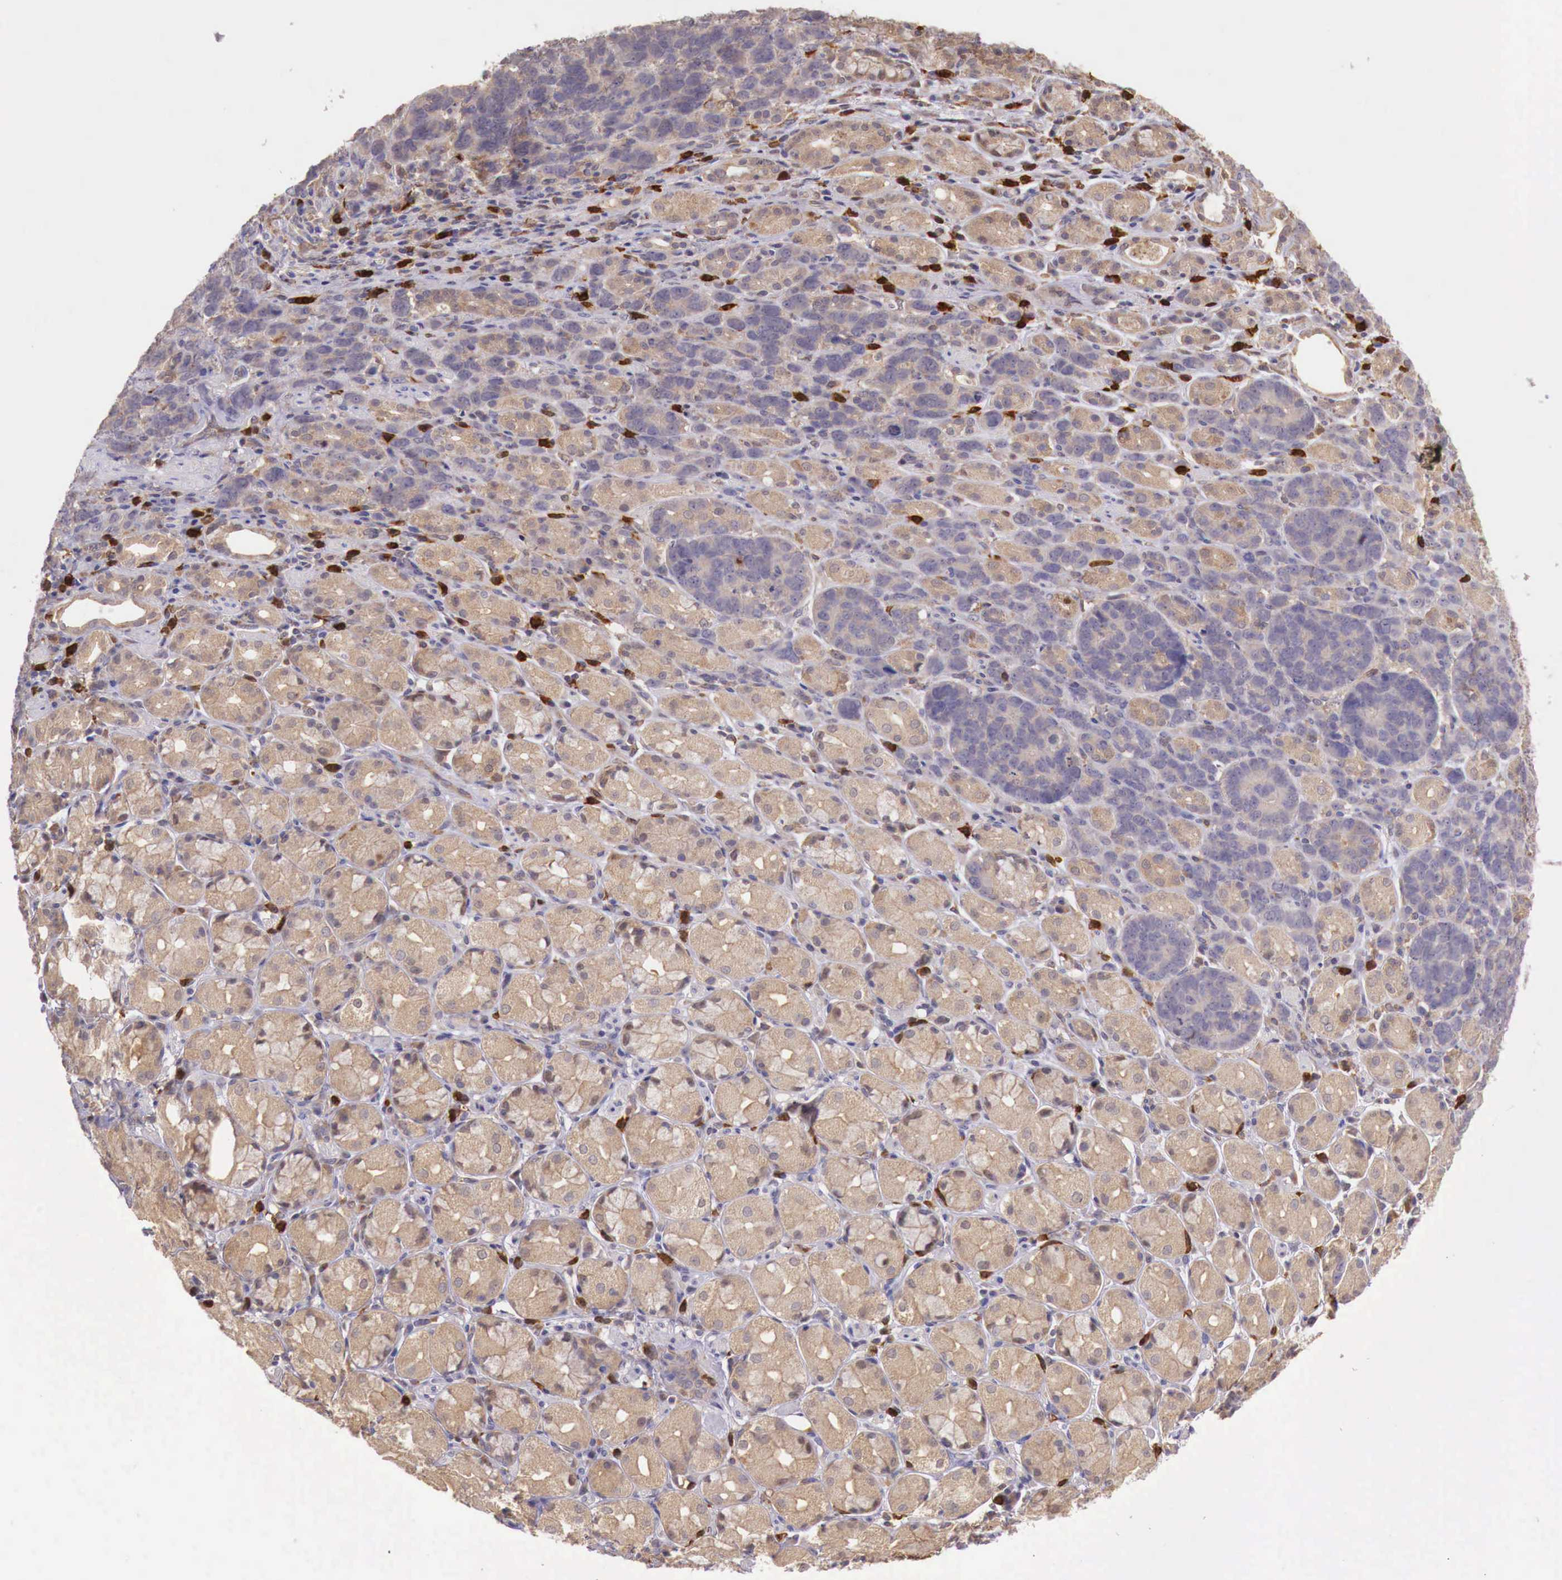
{"staining": {"intensity": "weak", "quantity": "<25%", "location": "cytoplasmic/membranous"}, "tissue": "stomach cancer", "cell_type": "Tumor cells", "image_type": "cancer", "snomed": [{"axis": "morphology", "description": "Adenocarcinoma, NOS"}, {"axis": "topography", "description": "Stomach, upper"}], "caption": "This histopathology image is of stomach cancer (adenocarcinoma) stained with IHC to label a protein in brown with the nuclei are counter-stained blue. There is no expression in tumor cells.", "gene": "GAB2", "patient": {"sex": "male", "age": 71}}